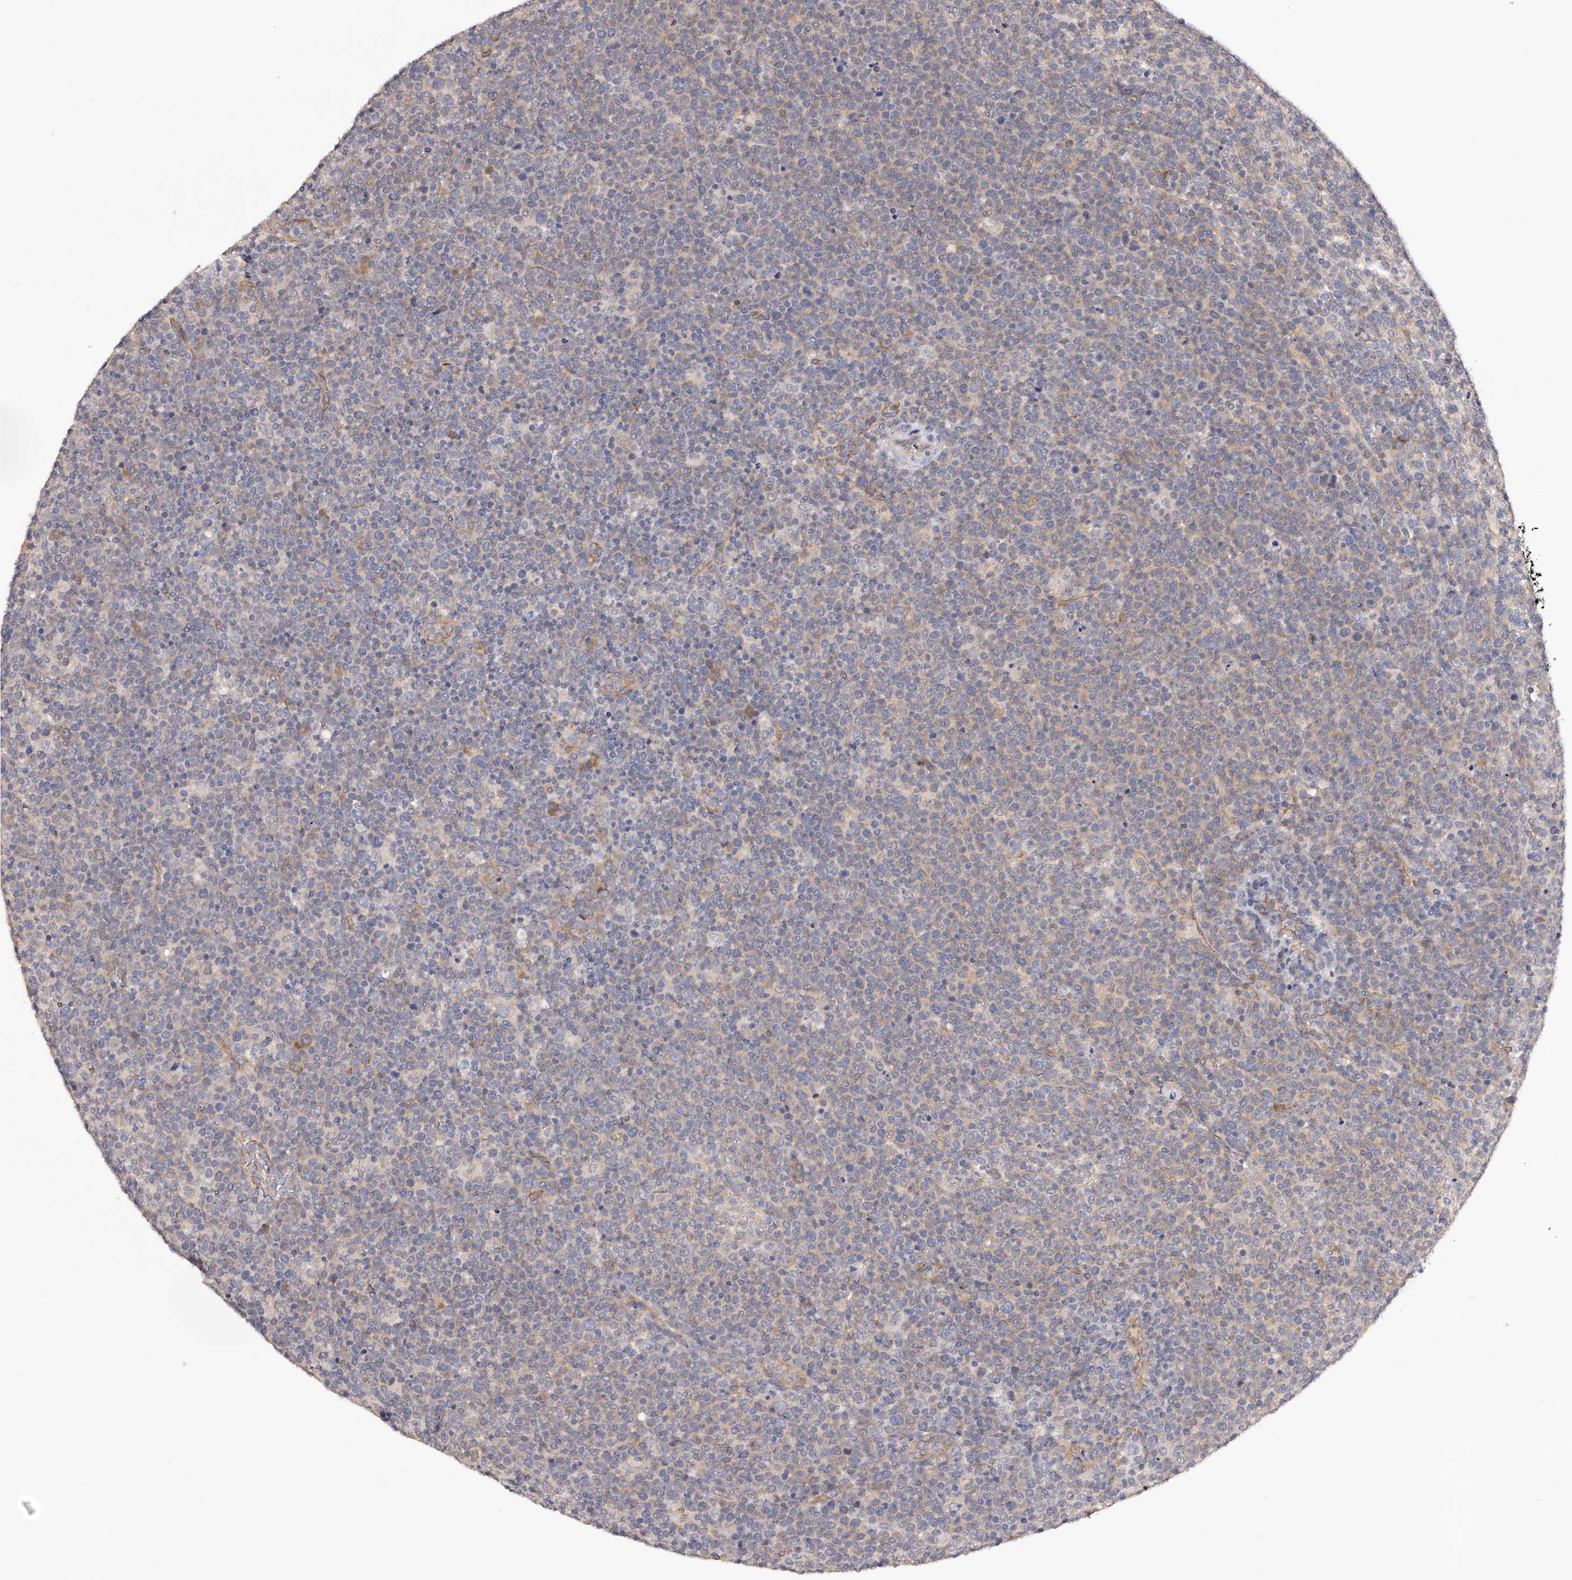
{"staining": {"intensity": "weak", "quantity": "<25%", "location": "cytoplasmic/membranous"}, "tissue": "lymphoma", "cell_type": "Tumor cells", "image_type": "cancer", "snomed": [{"axis": "morphology", "description": "Malignant lymphoma, non-Hodgkin's type, High grade"}, {"axis": "topography", "description": "Lymph node"}], "caption": "Histopathology image shows no significant protein staining in tumor cells of lymphoma. (DAB (3,3'-diaminobenzidine) IHC visualized using brightfield microscopy, high magnification).", "gene": "LTV1", "patient": {"sex": "male", "age": 61}}